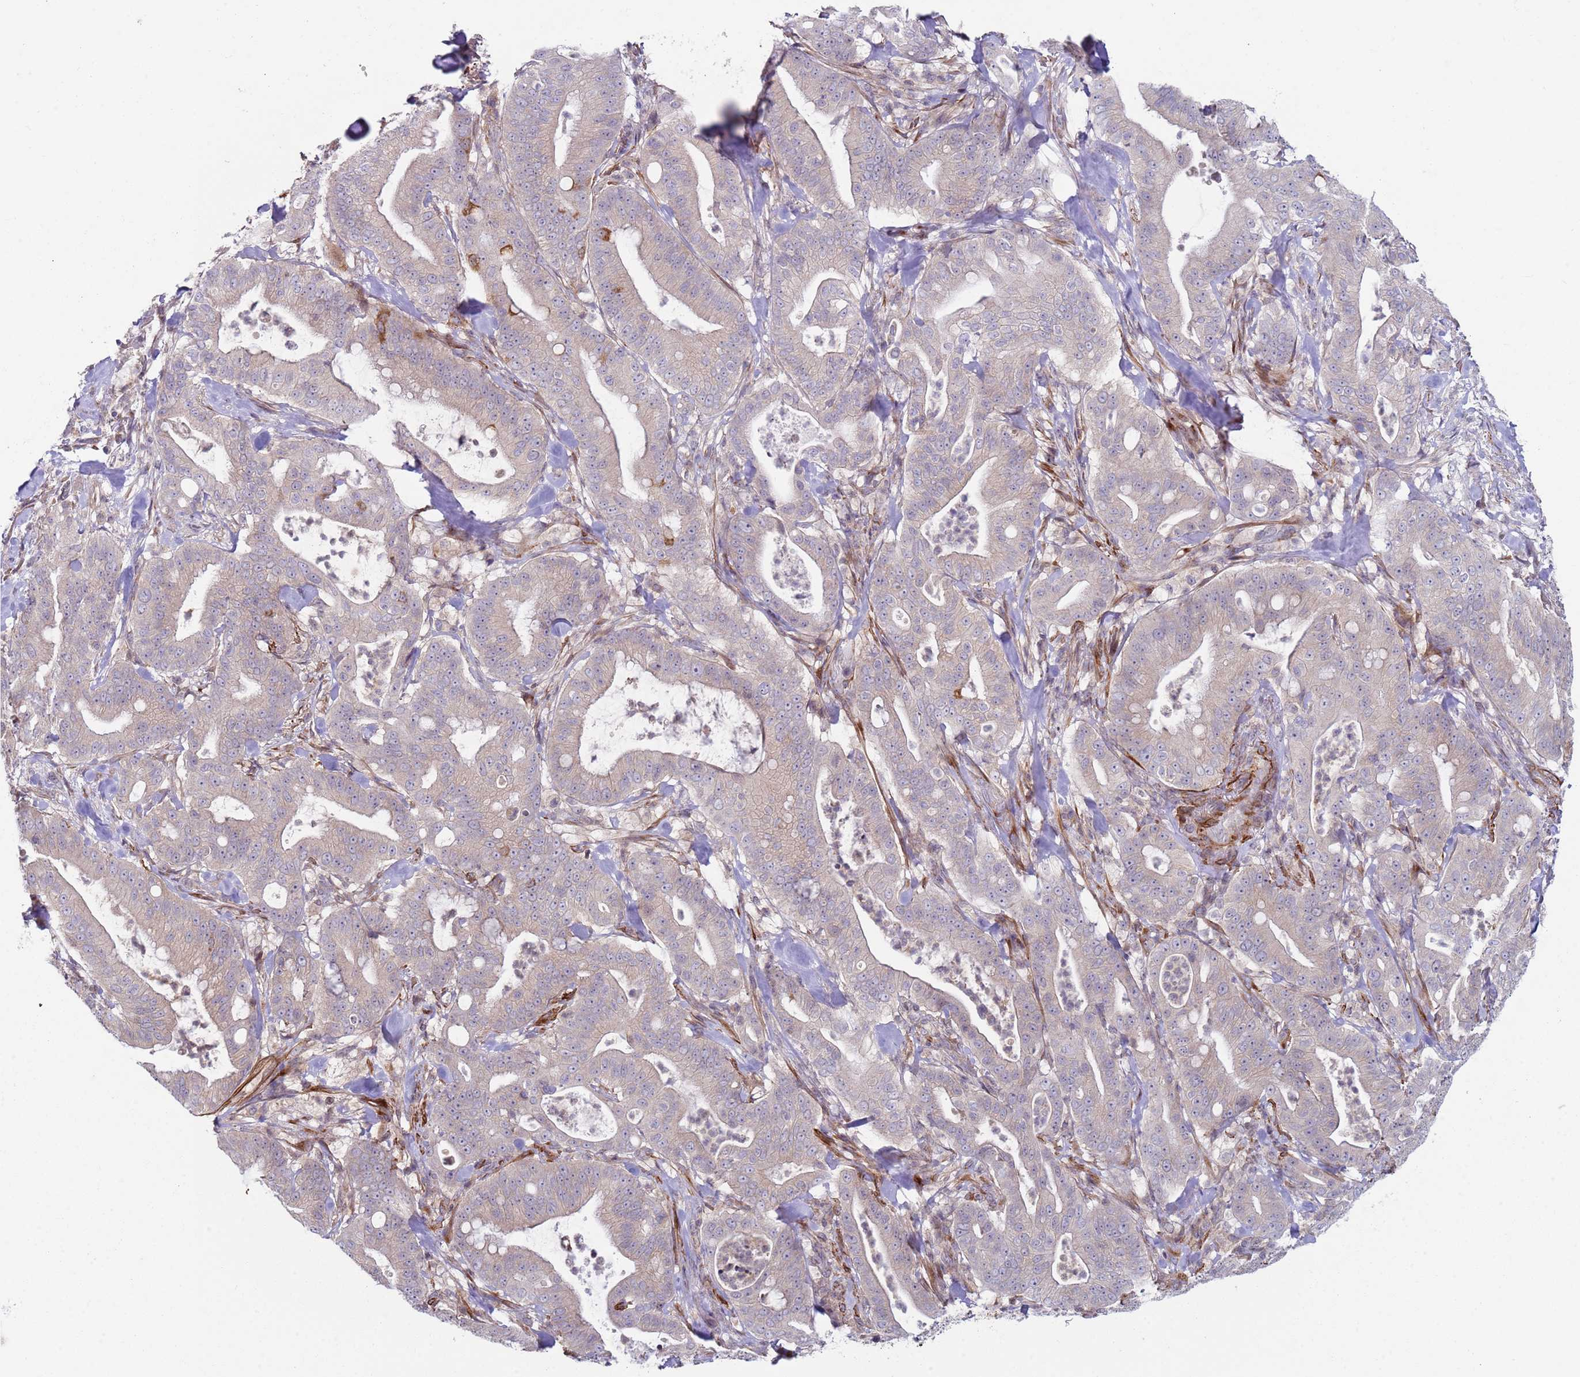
{"staining": {"intensity": "negative", "quantity": "none", "location": "none"}, "tissue": "pancreatic cancer", "cell_type": "Tumor cells", "image_type": "cancer", "snomed": [{"axis": "morphology", "description": "Adenocarcinoma, NOS"}, {"axis": "topography", "description": "Pancreas"}], "caption": "Pancreatic cancer (adenocarcinoma) was stained to show a protein in brown. There is no significant positivity in tumor cells.", "gene": "SNAPC4", "patient": {"sex": "male", "age": 71}}